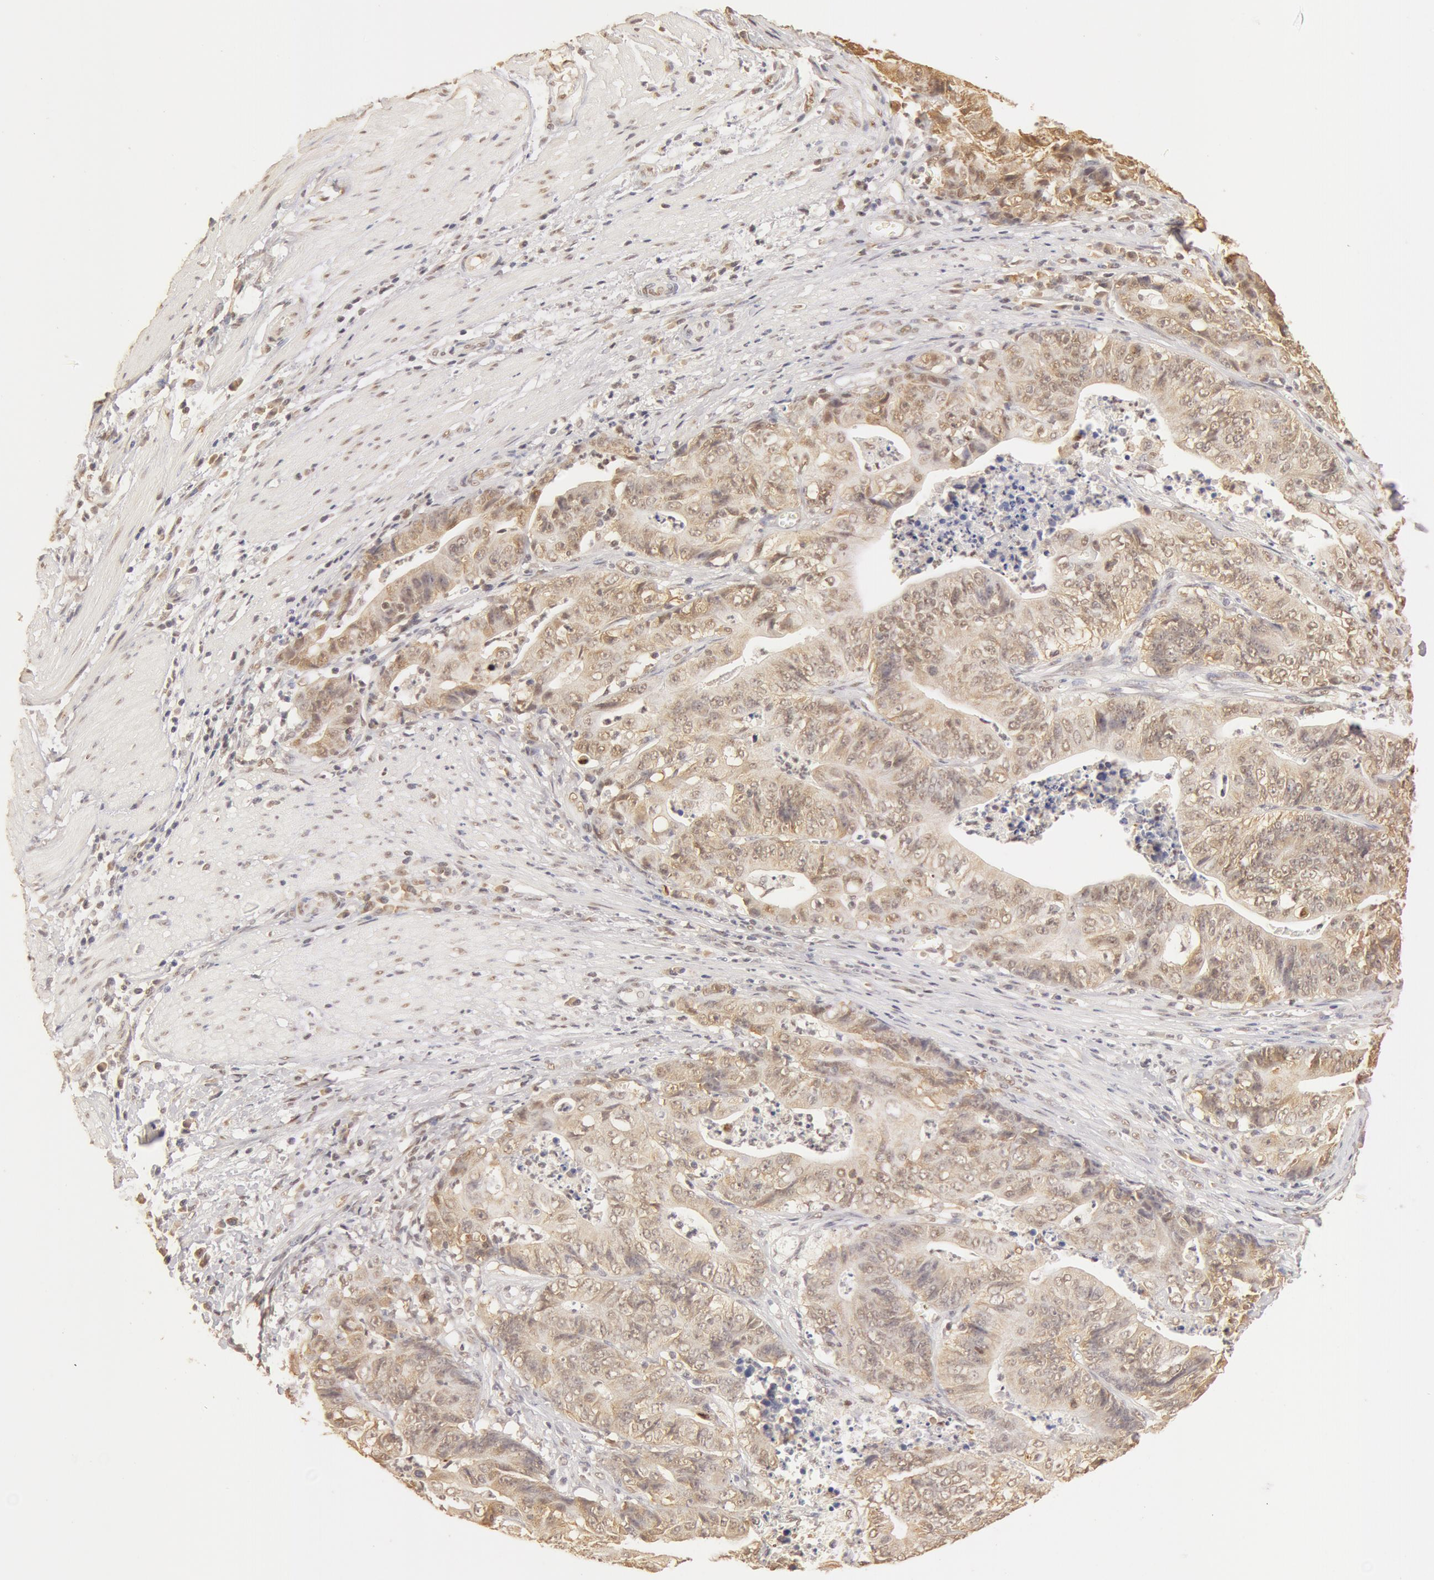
{"staining": {"intensity": "moderate", "quantity": ">75%", "location": "cytoplasmic/membranous,nuclear"}, "tissue": "stomach cancer", "cell_type": "Tumor cells", "image_type": "cancer", "snomed": [{"axis": "morphology", "description": "Adenocarcinoma, NOS"}, {"axis": "topography", "description": "Stomach, lower"}], "caption": "A high-resolution image shows immunohistochemistry (IHC) staining of stomach cancer (adenocarcinoma), which reveals moderate cytoplasmic/membranous and nuclear staining in approximately >75% of tumor cells.", "gene": "SNRNP70", "patient": {"sex": "female", "age": 86}}